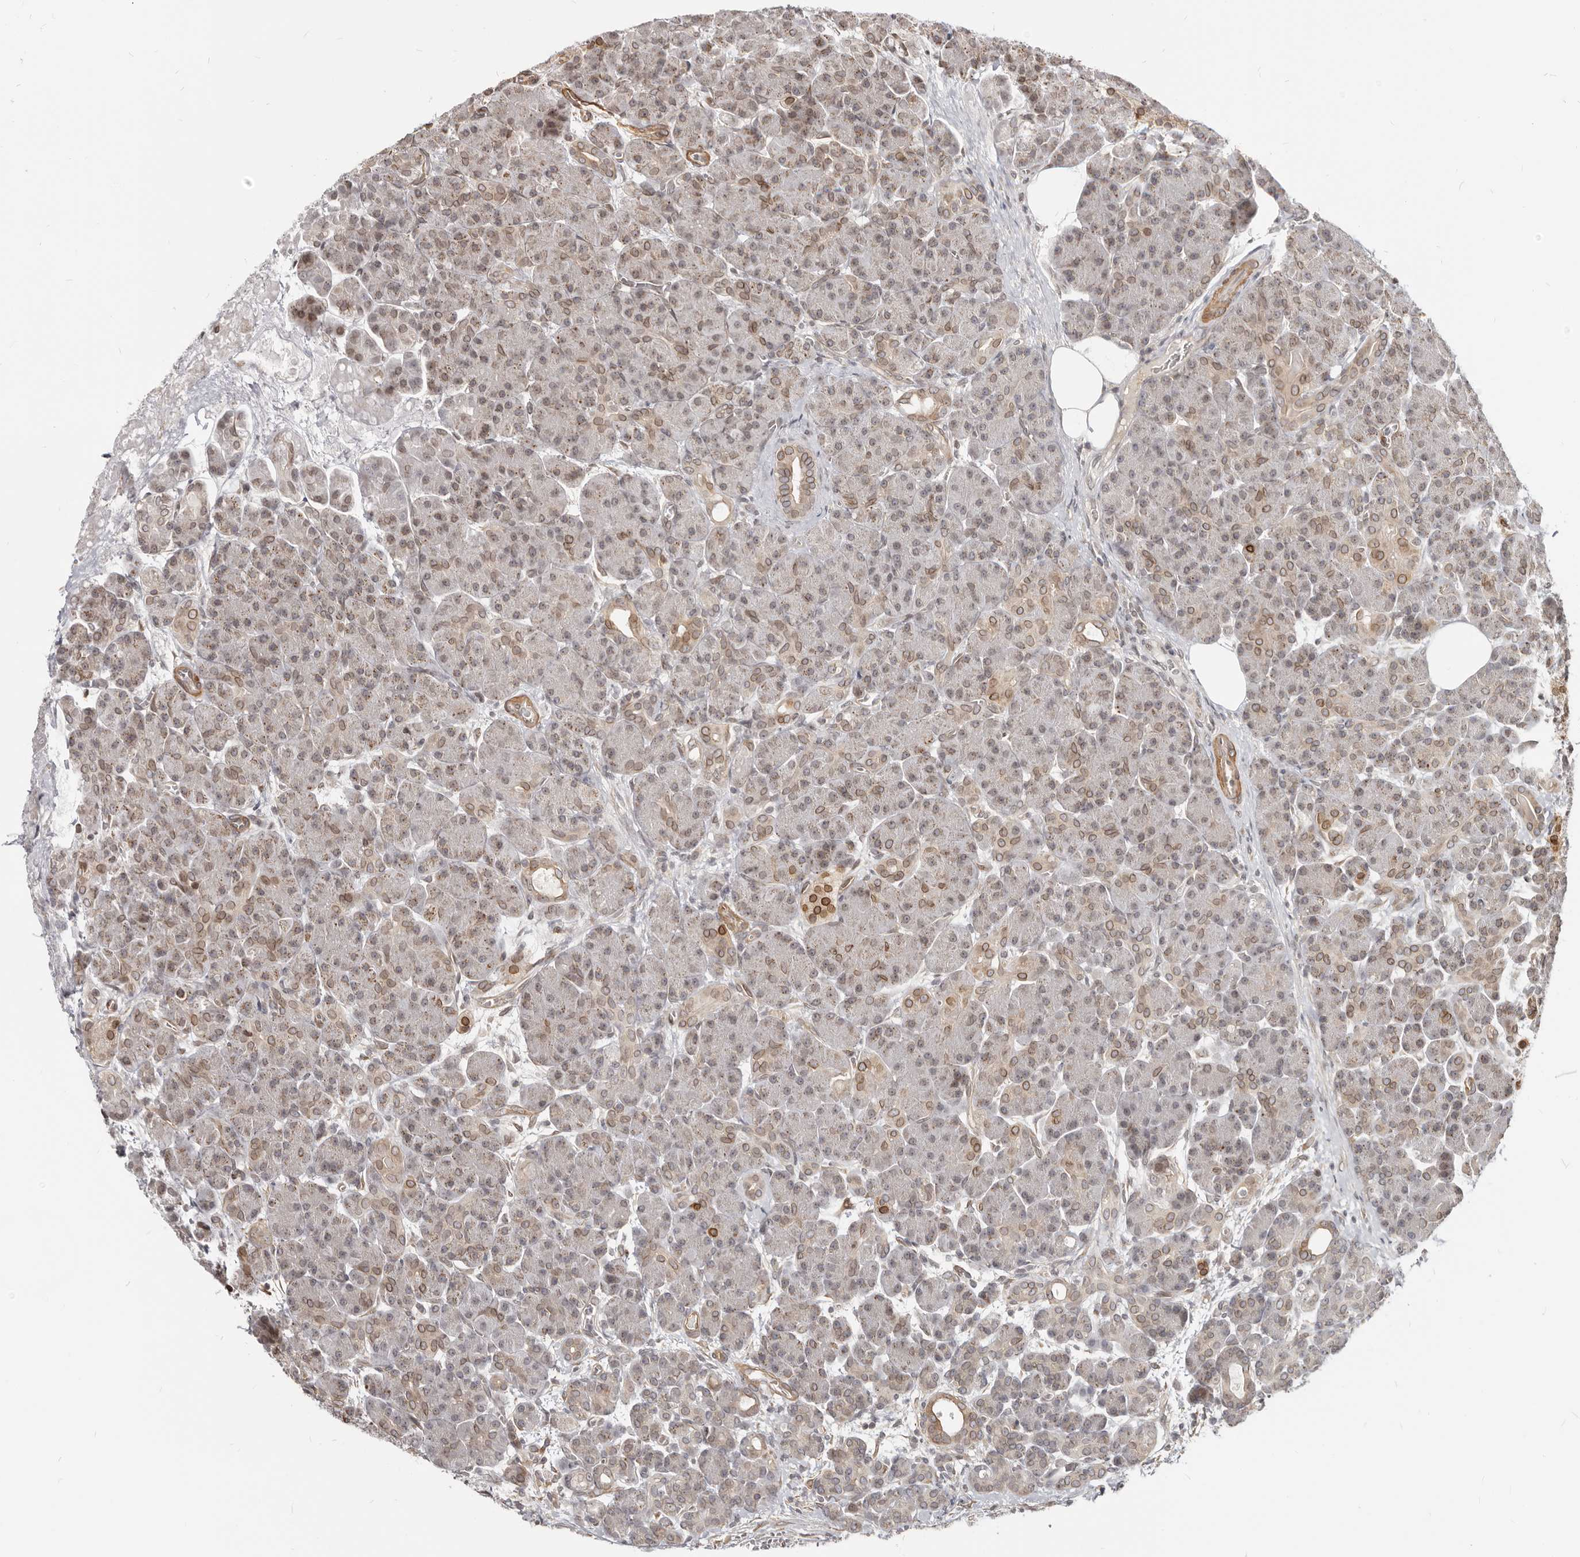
{"staining": {"intensity": "weak", "quantity": "<25%", "location": "cytoplasmic/membranous,nuclear"}, "tissue": "pancreas", "cell_type": "Exocrine glandular cells", "image_type": "normal", "snomed": [{"axis": "morphology", "description": "Normal tissue, NOS"}, {"axis": "topography", "description": "Pancreas"}], "caption": "IHC of unremarkable pancreas demonstrates no expression in exocrine glandular cells. (DAB immunohistochemistry (IHC), high magnification).", "gene": "NUP153", "patient": {"sex": "male", "age": 63}}